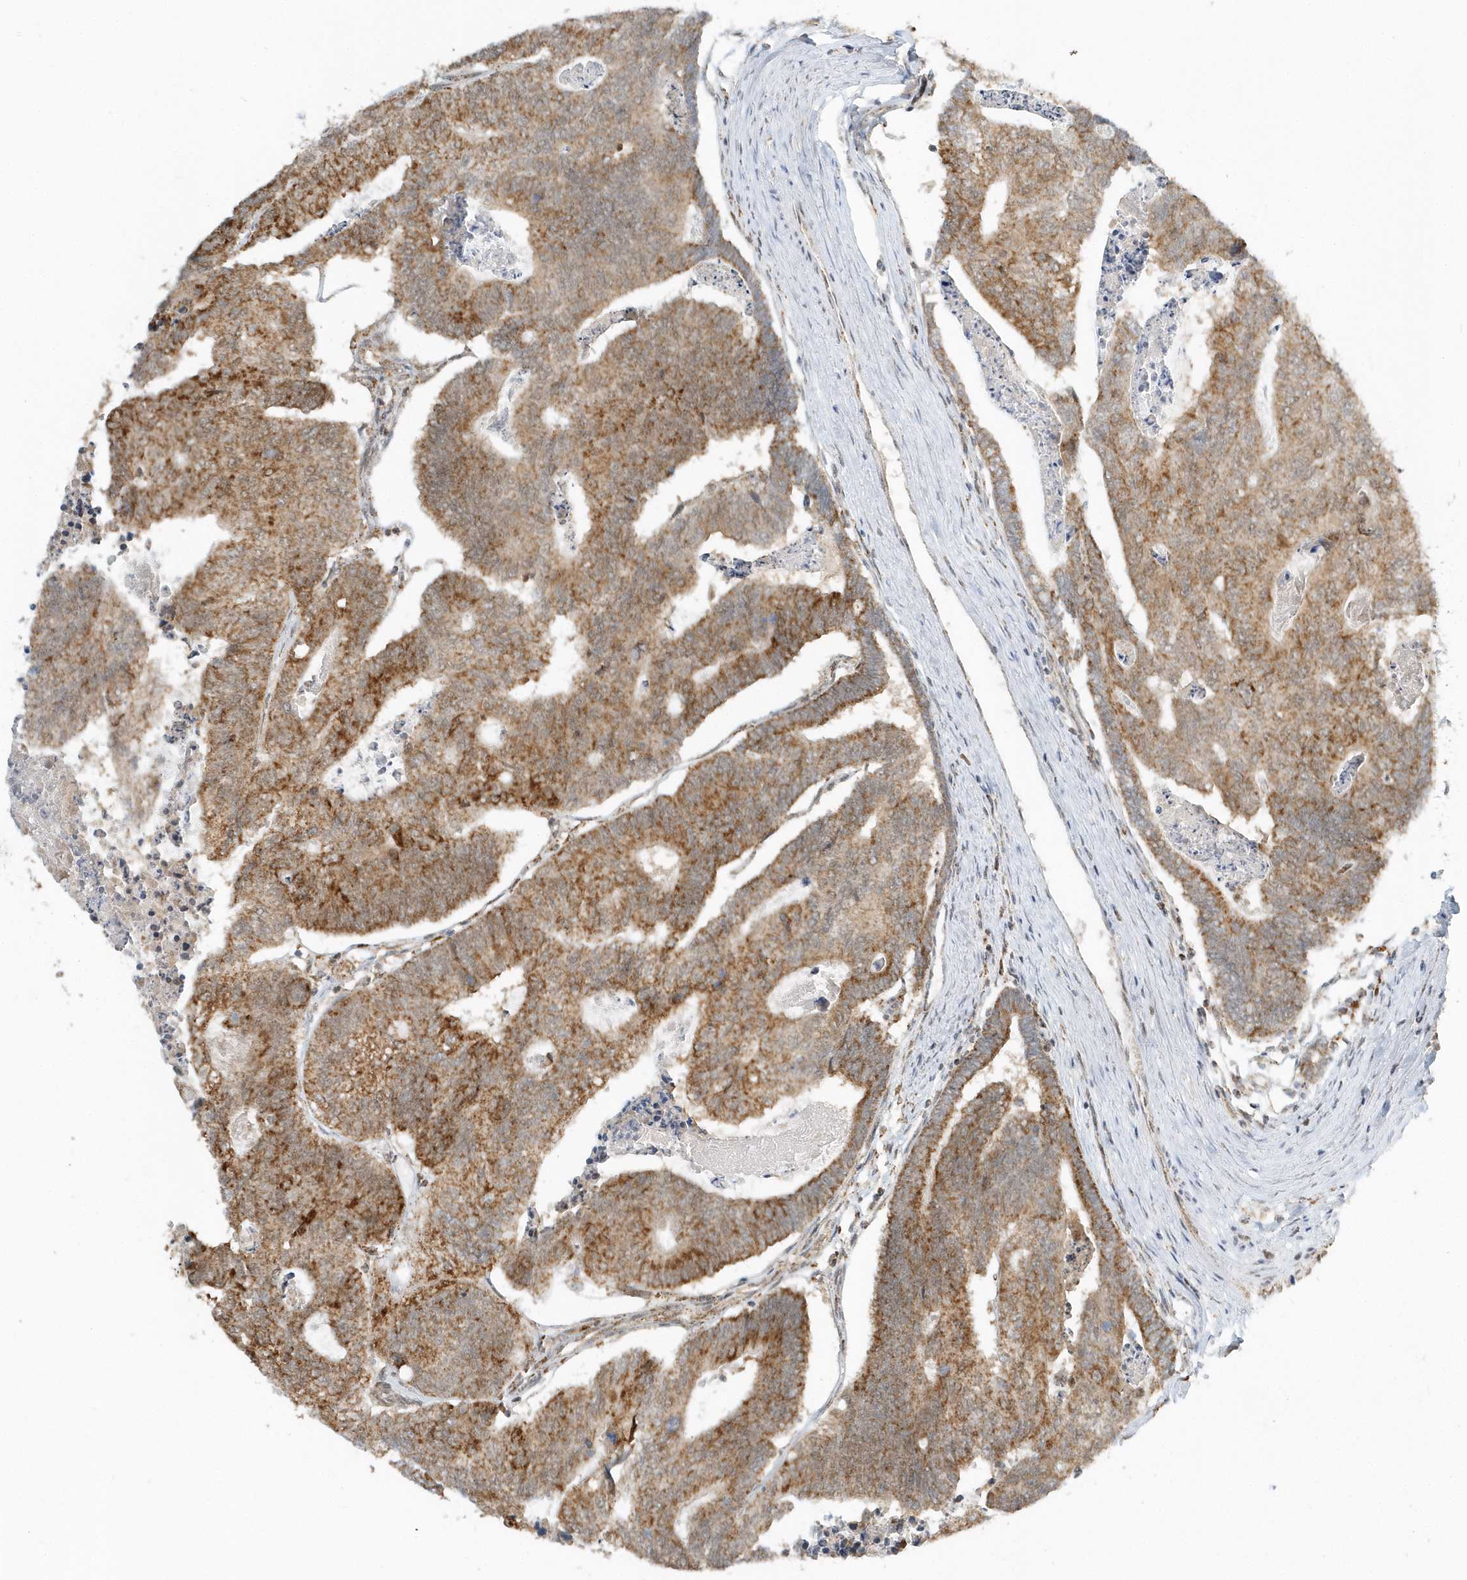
{"staining": {"intensity": "moderate", "quantity": ">75%", "location": "cytoplasmic/membranous"}, "tissue": "colorectal cancer", "cell_type": "Tumor cells", "image_type": "cancer", "snomed": [{"axis": "morphology", "description": "Adenocarcinoma, NOS"}, {"axis": "topography", "description": "Colon"}], "caption": "Human colorectal adenocarcinoma stained for a protein (brown) exhibits moderate cytoplasmic/membranous positive staining in approximately >75% of tumor cells.", "gene": "PSMD6", "patient": {"sex": "female", "age": 67}}